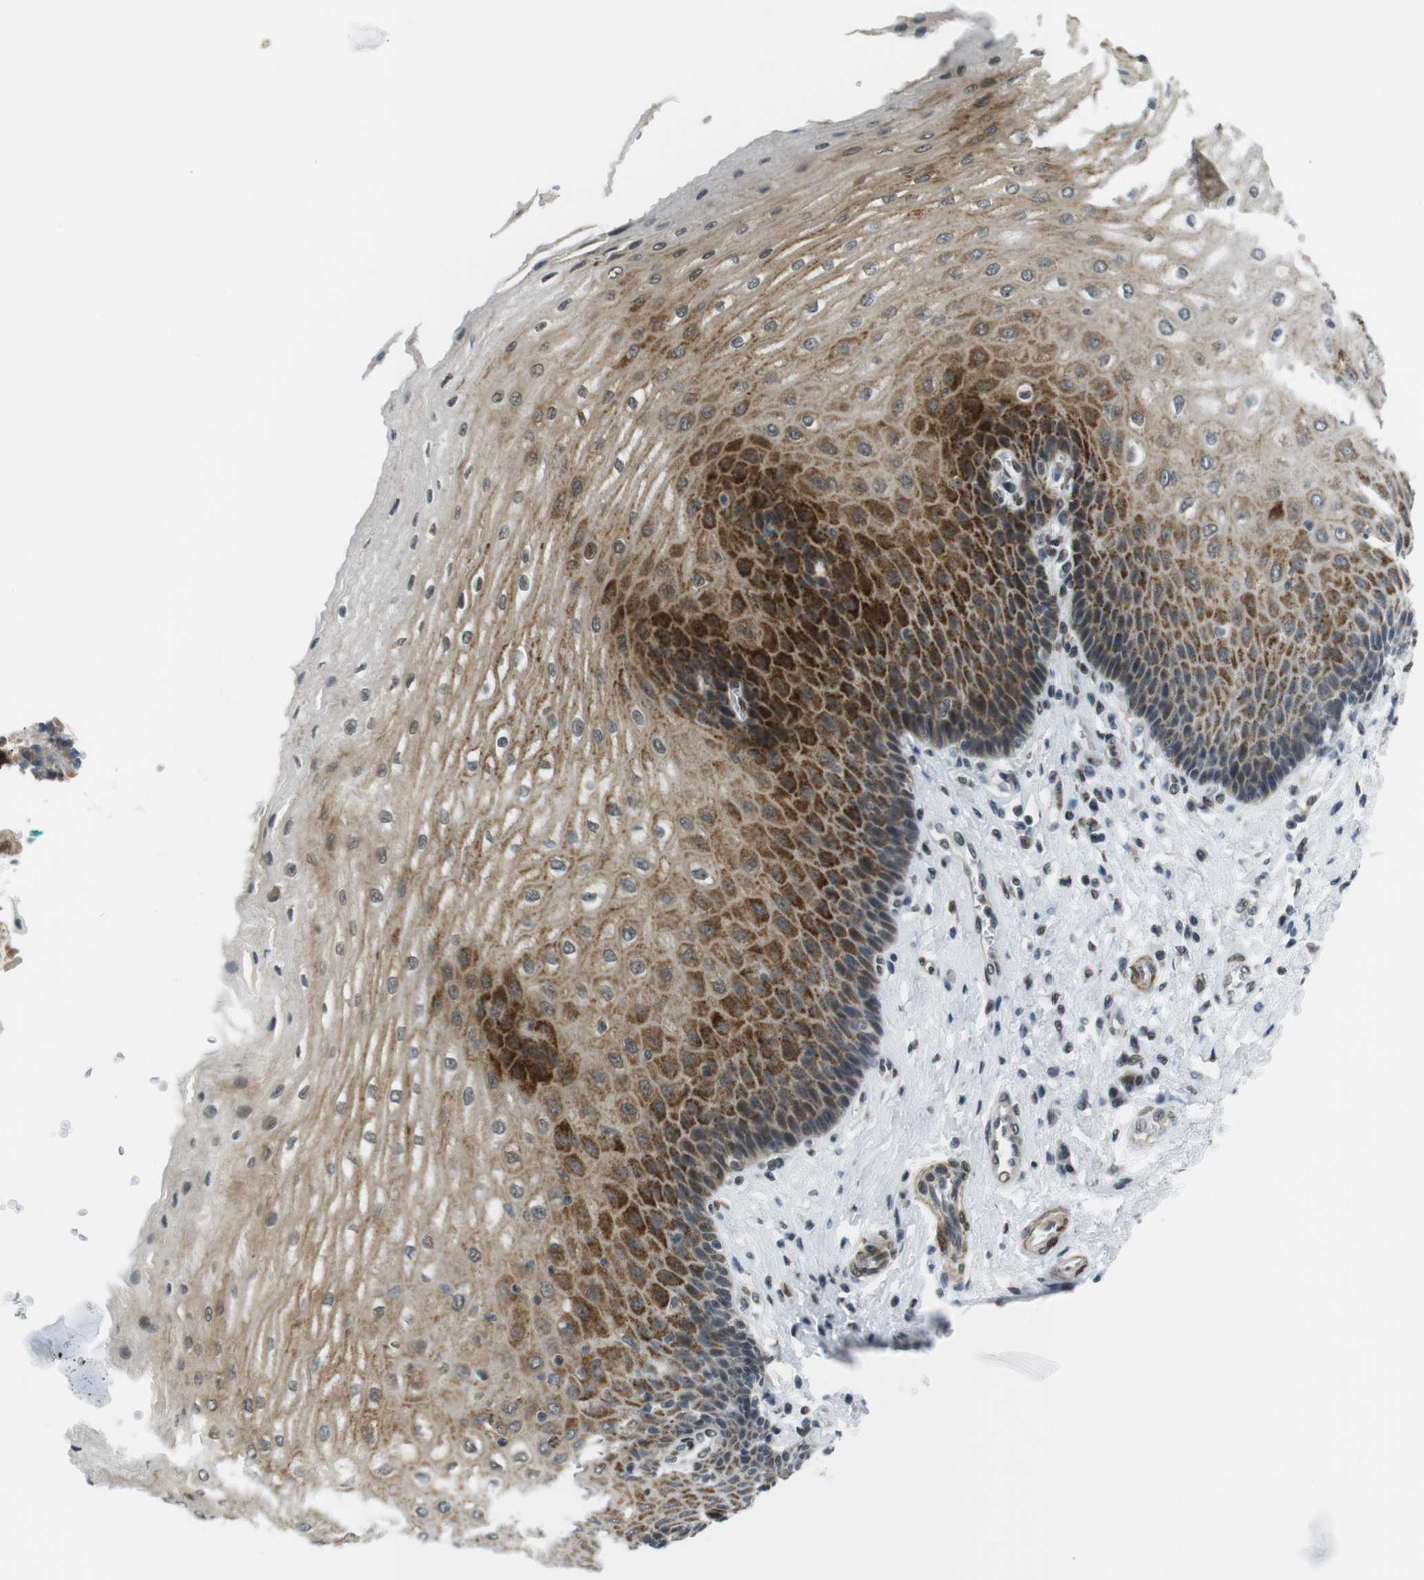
{"staining": {"intensity": "strong", "quantity": "25%-75%", "location": "cytoplasmic/membranous"}, "tissue": "esophagus", "cell_type": "Squamous epithelial cells", "image_type": "normal", "snomed": [{"axis": "morphology", "description": "Normal tissue, NOS"}, {"axis": "topography", "description": "Esophagus"}], "caption": "A micrograph of human esophagus stained for a protein displays strong cytoplasmic/membranous brown staining in squamous epithelial cells. Using DAB (3,3'-diaminobenzidine) (brown) and hematoxylin (blue) stains, captured at high magnification using brightfield microscopy.", "gene": "USP7", "patient": {"sex": "male", "age": 54}}